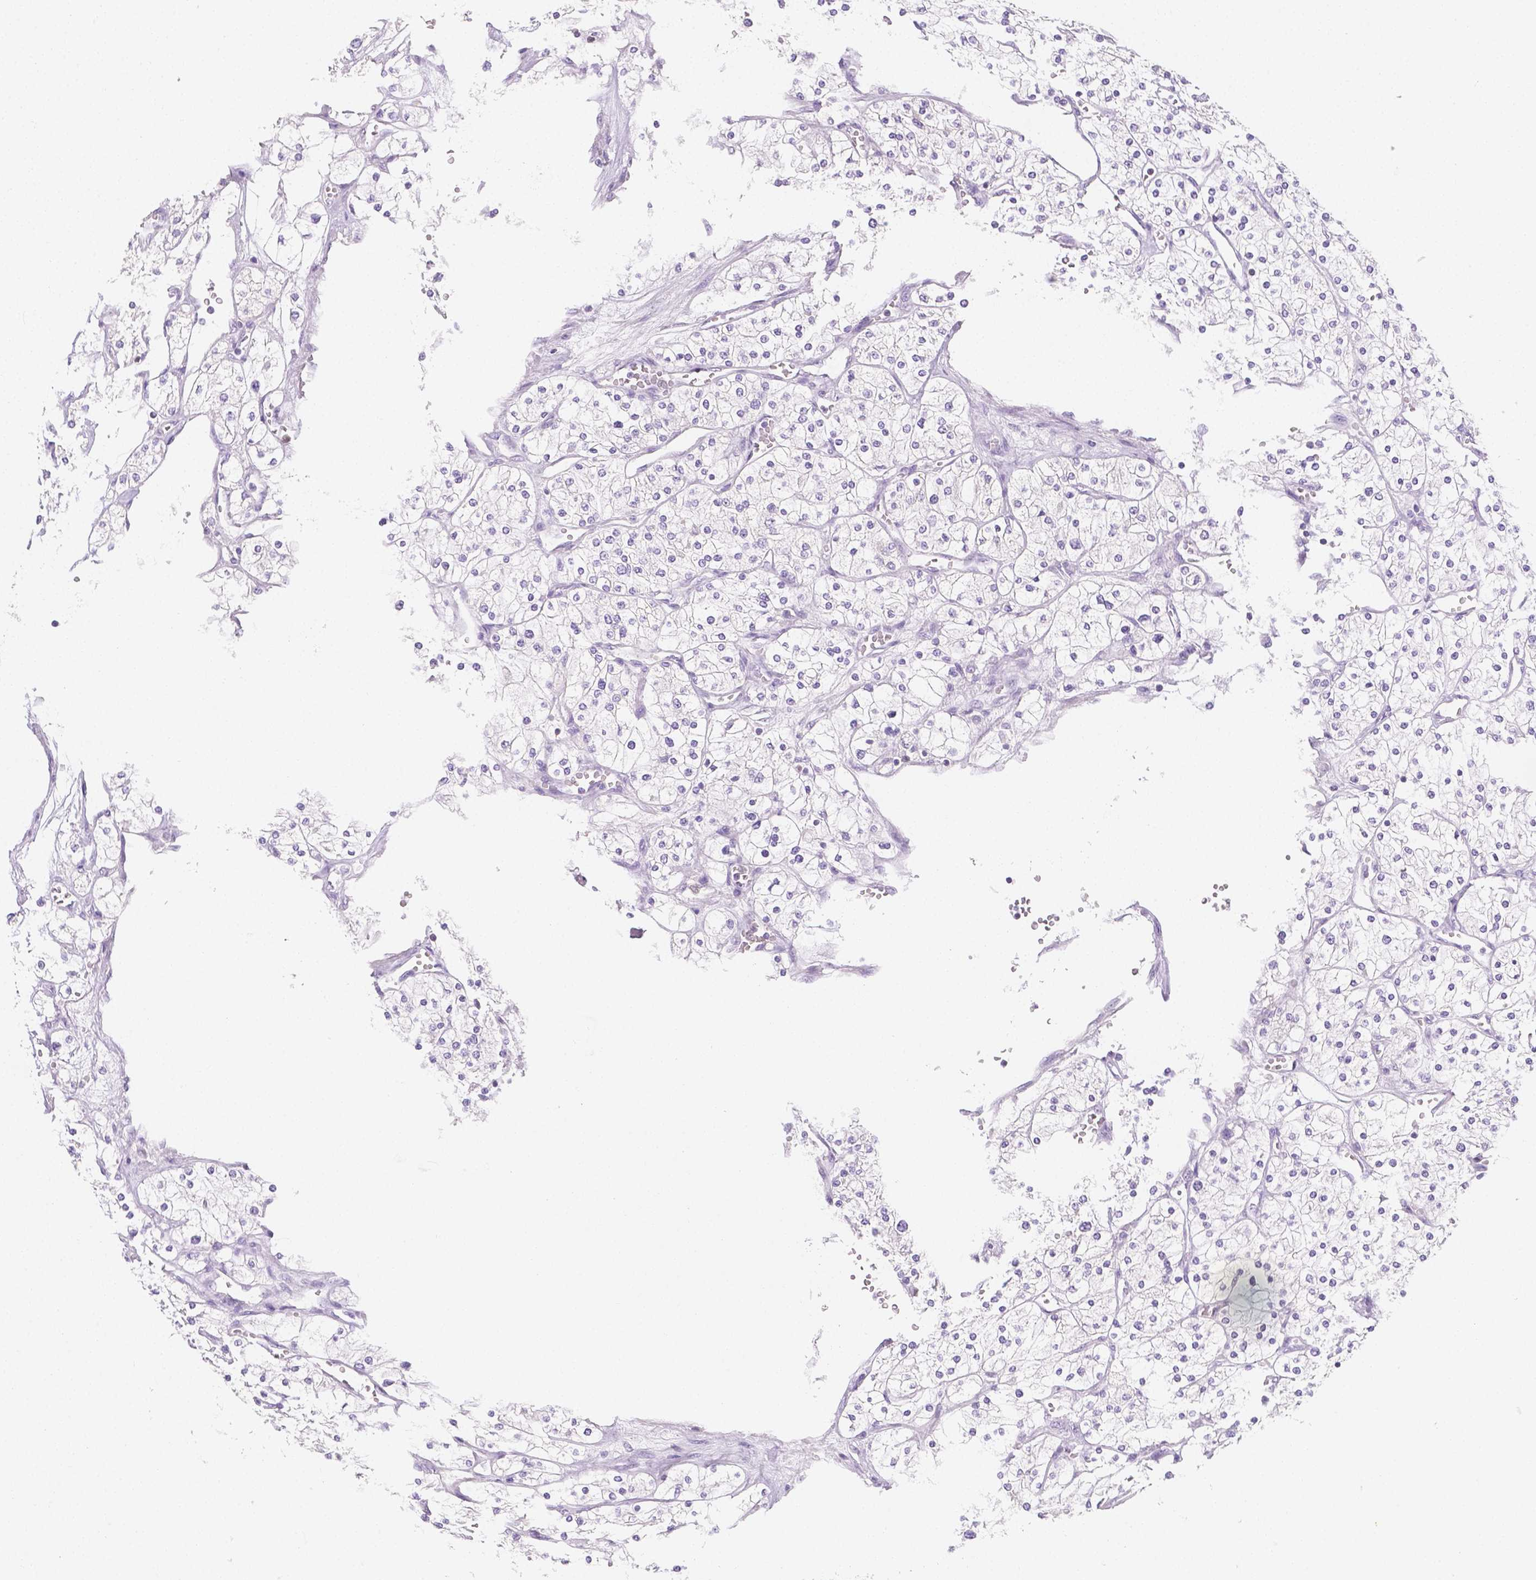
{"staining": {"intensity": "negative", "quantity": "none", "location": "none"}, "tissue": "renal cancer", "cell_type": "Tumor cells", "image_type": "cancer", "snomed": [{"axis": "morphology", "description": "Adenocarcinoma, NOS"}, {"axis": "topography", "description": "Kidney"}], "caption": "Immunohistochemical staining of renal cancer shows no significant positivity in tumor cells.", "gene": "SGTB", "patient": {"sex": "male", "age": 80}}